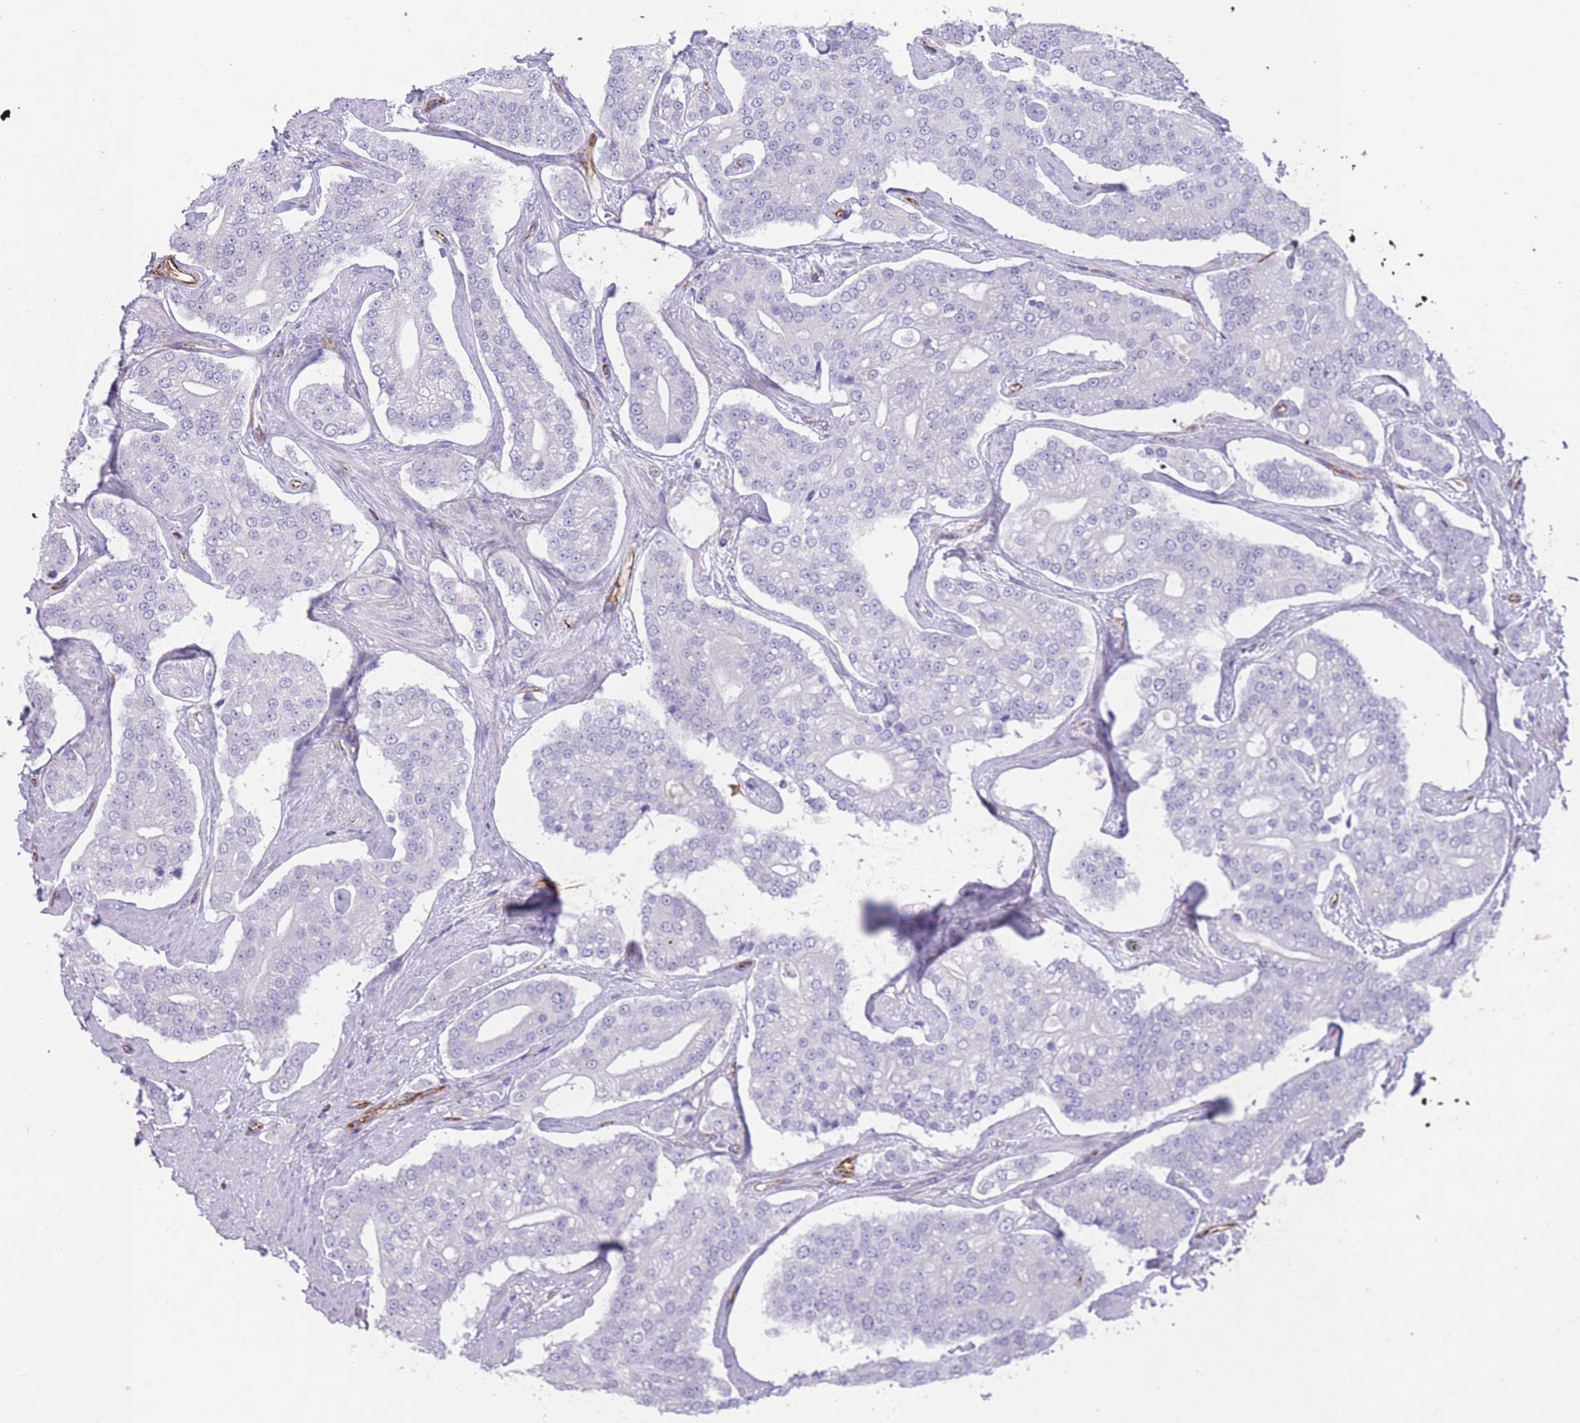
{"staining": {"intensity": "negative", "quantity": "none", "location": "none"}, "tissue": "prostate cancer", "cell_type": "Tumor cells", "image_type": "cancer", "snomed": [{"axis": "morphology", "description": "Adenocarcinoma, High grade"}, {"axis": "topography", "description": "Prostate"}], "caption": "Adenocarcinoma (high-grade) (prostate) was stained to show a protein in brown. There is no significant positivity in tumor cells. (Immunohistochemistry, brightfield microscopy, high magnification).", "gene": "PTCD1", "patient": {"sex": "male", "age": 71}}